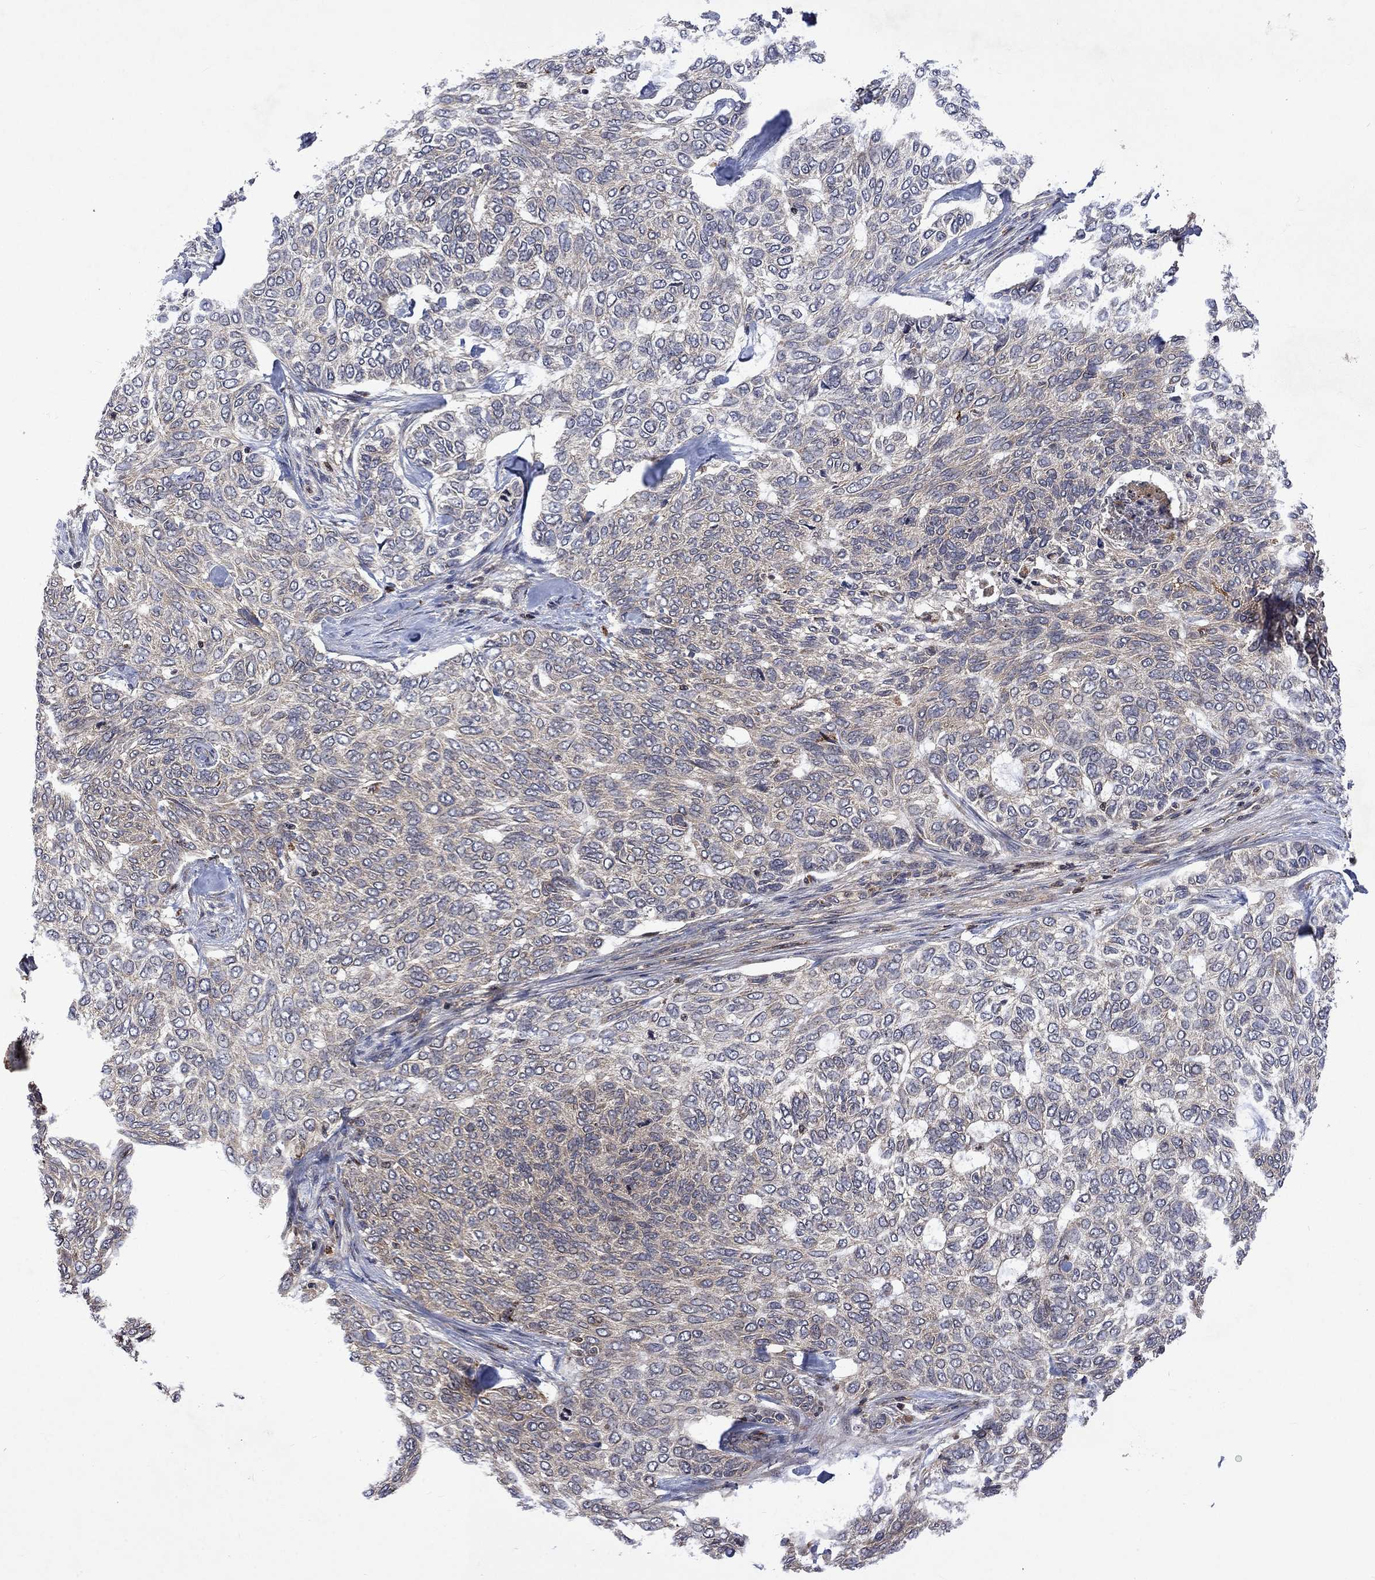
{"staining": {"intensity": "negative", "quantity": "none", "location": "none"}, "tissue": "skin cancer", "cell_type": "Tumor cells", "image_type": "cancer", "snomed": [{"axis": "morphology", "description": "Basal cell carcinoma"}, {"axis": "topography", "description": "Skin"}], "caption": "Immunohistochemistry photomicrograph of neoplastic tissue: basal cell carcinoma (skin) stained with DAB exhibits no significant protein expression in tumor cells.", "gene": "TMEM33", "patient": {"sex": "female", "age": 65}}